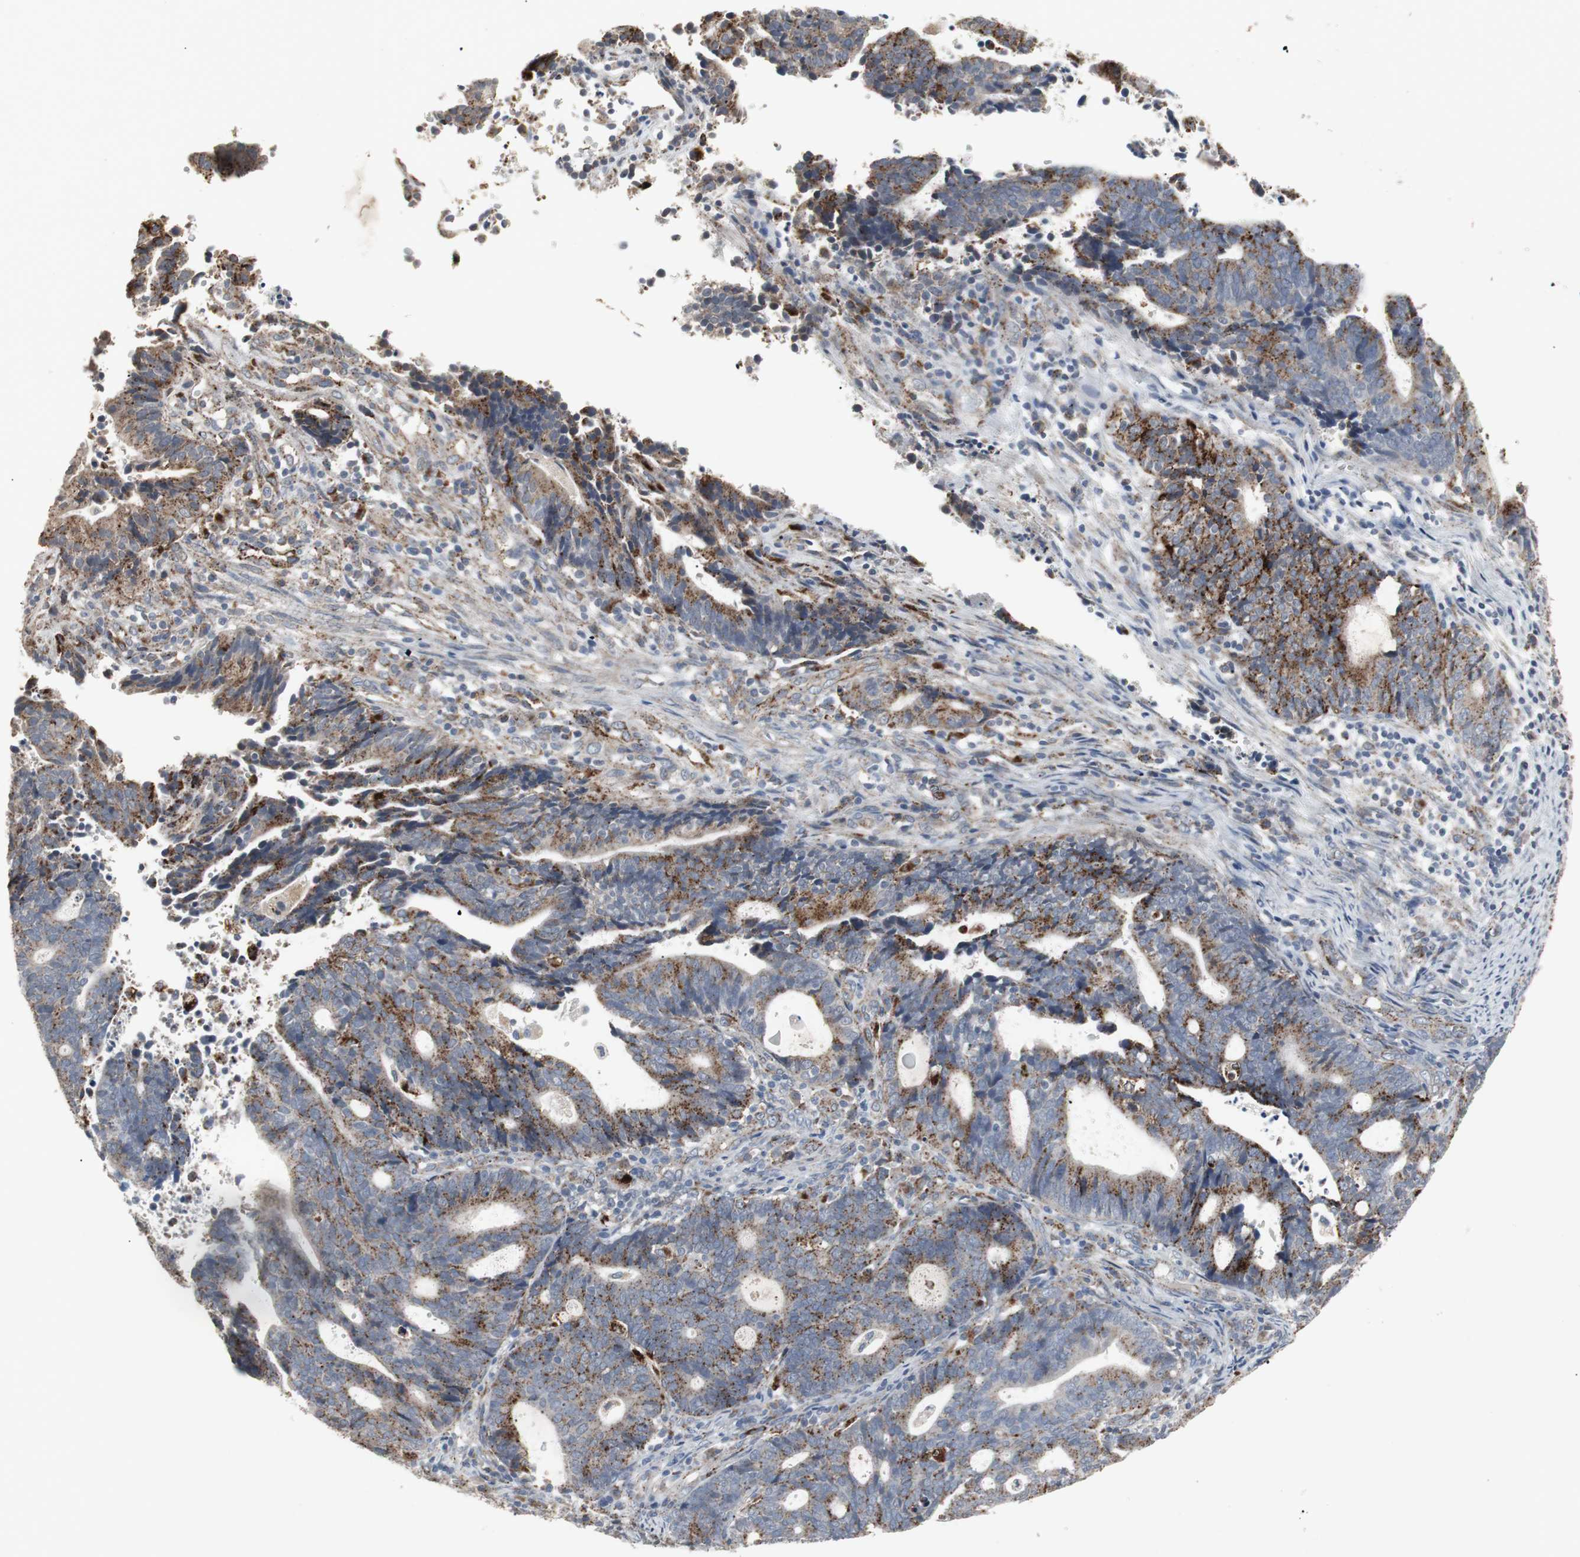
{"staining": {"intensity": "strong", "quantity": ">75%", "location": "cytoplasmic/membranous"}, "tissue": "endometrial cancer", "cell_type": "Tumor cells", "image_type": "cancer", "snomed": [{"axis": "morphology", "description": "Adenocarcinoma, NOS"}, {"axis": "topography", "description": "Uterus"}], "caption": "There is high levels of strong cytoplasmic/membranous positivity in tumor cells of adenocarcinoma (endometrial), as demonstrated by immunohistochemical staining (brown color).", "gene": "GBA1", "patient": {"sex": "female", "age": 83}}